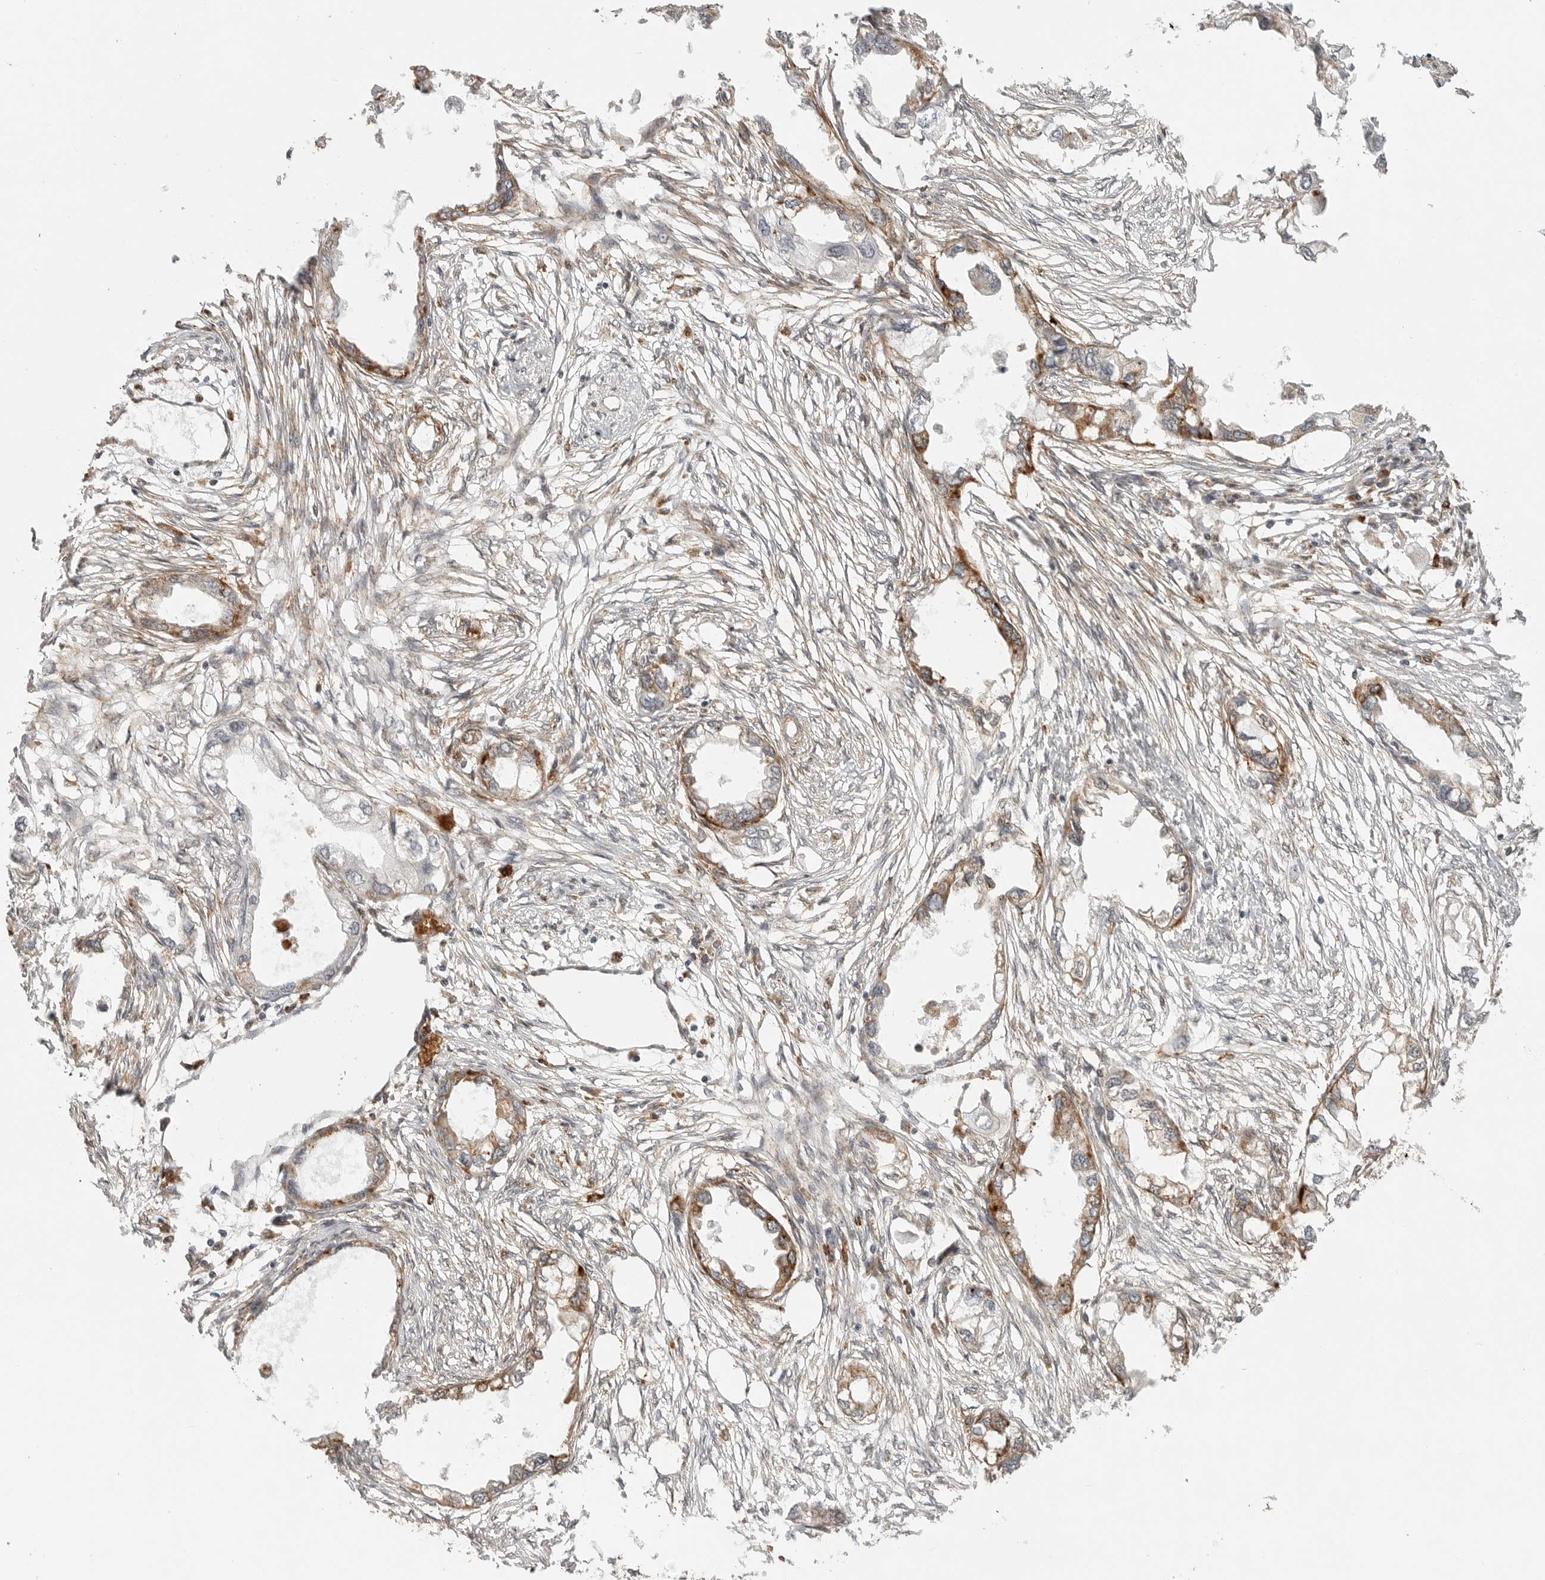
{"staining": {"intensity": "moderate", "quantity": ">75%", "location": "cytoplasmic/membranous"}, "tissue": "endometrial cancer", "cell_type": "Tumor cells", "image_type": "cancer", "snomed": [{"axis": "morphology", "description": "Adenocarcinoma, NOS"}, {"axis": "morphology", "description": "Adenocarcinoma, metastatic, NOS"}, {"axis": "topography", "description": "Adipose tissue"}, {"axis": "topography", "description": "Endometrium"}], "caption": "Protein staining reveals moderate cytoplasmic/membranous expression in about >75% of tumor cells in endometrial adenocarcinoma.", "gene": "IDUA", "patient": {"sex": "female", "age": 67}}